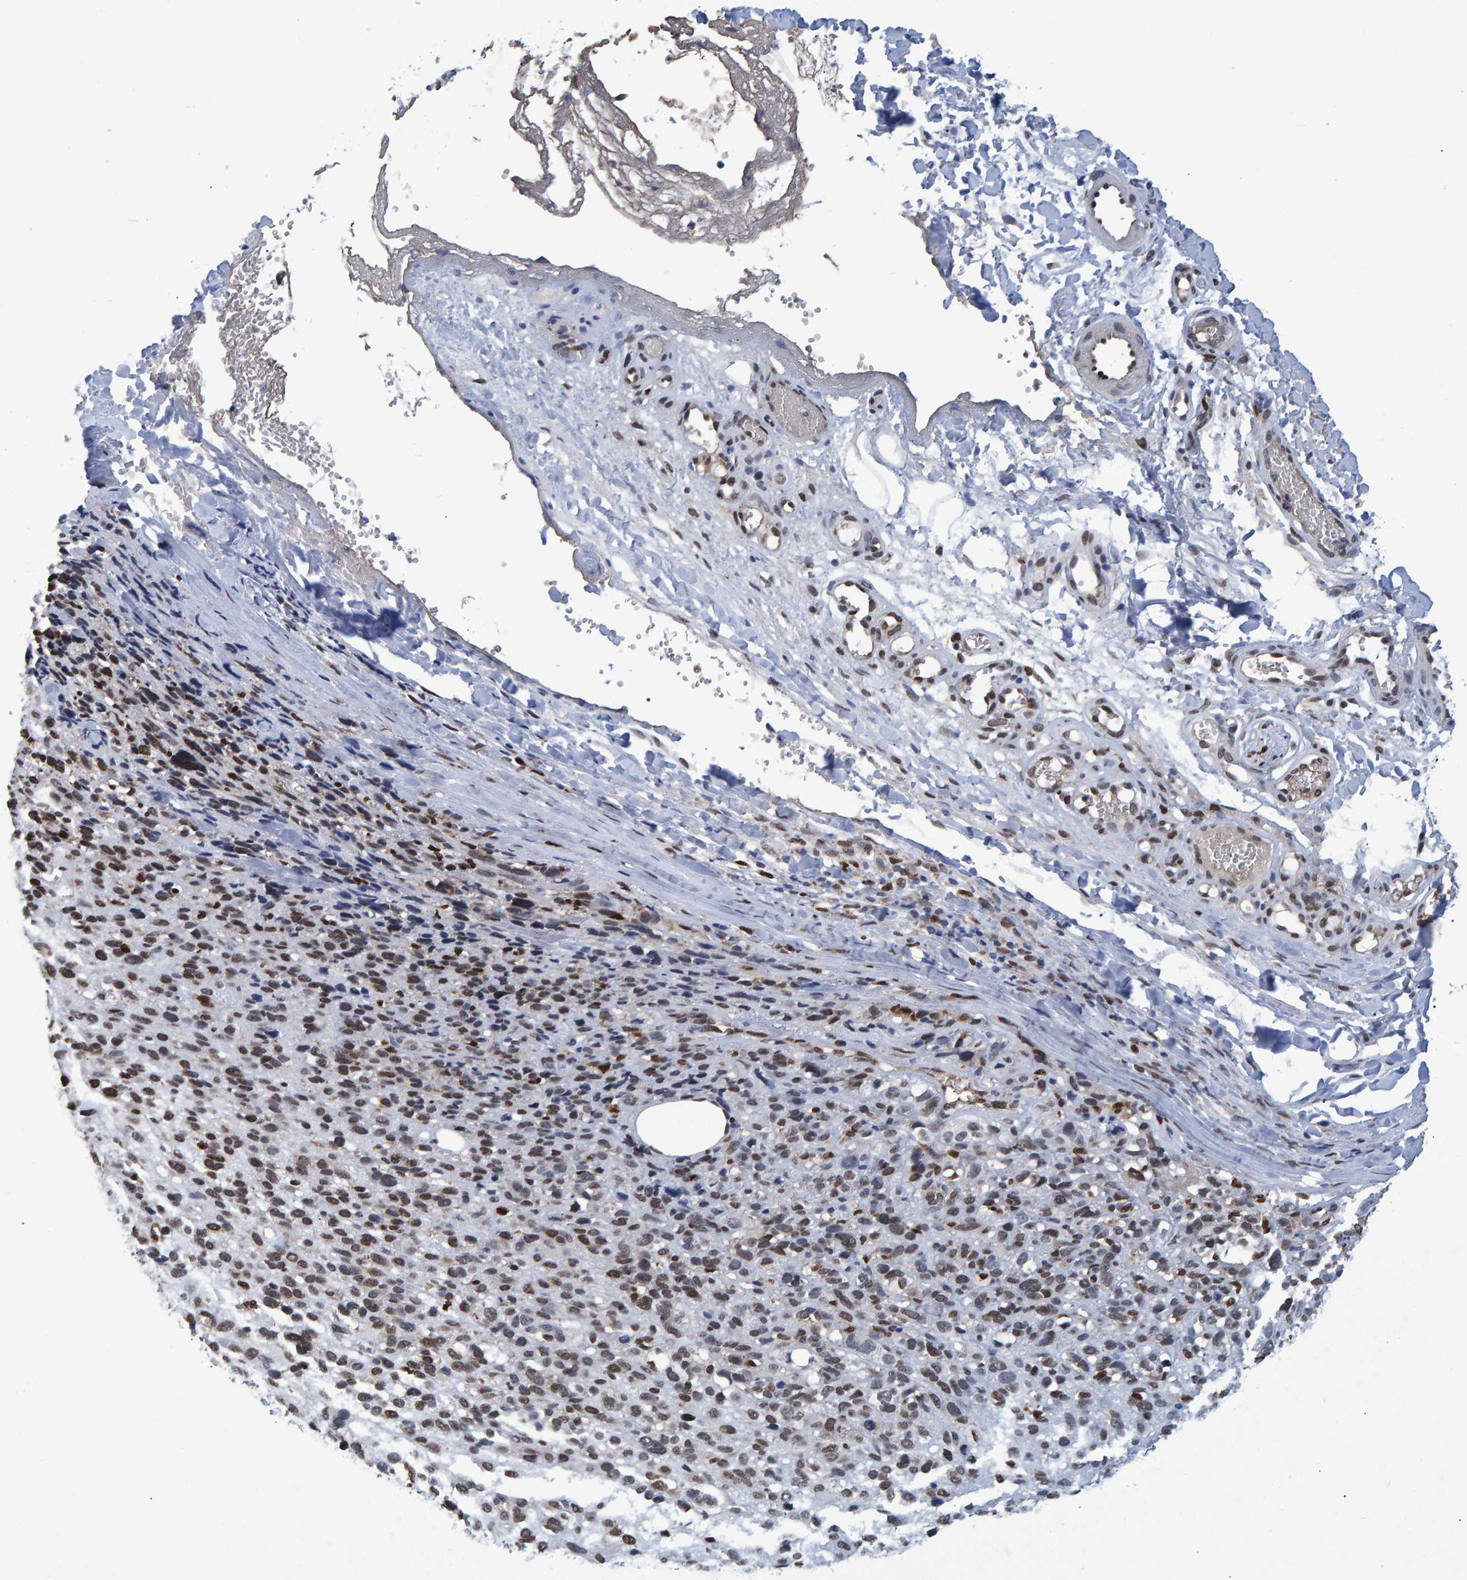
{"staining": {"intensity": "moderate", "quantity": ">75%", "location": "nuclear"}, "tissue": "melanoma", "cell_type": "Tumor cells", "image_type": "cancer", "snomed": [{"axis": "morphology", "description": "Malignant melanoma, NOS"}, {"axis": "topography", "description": "Skin"}], "caption": "This micrograph displays immunohistochemistry staining of human melanoma, with medium moderate nuclear expression in about >75% of tumor cells.", "gene": "QKI", "patient": {"sex": "female", "age": 55}}